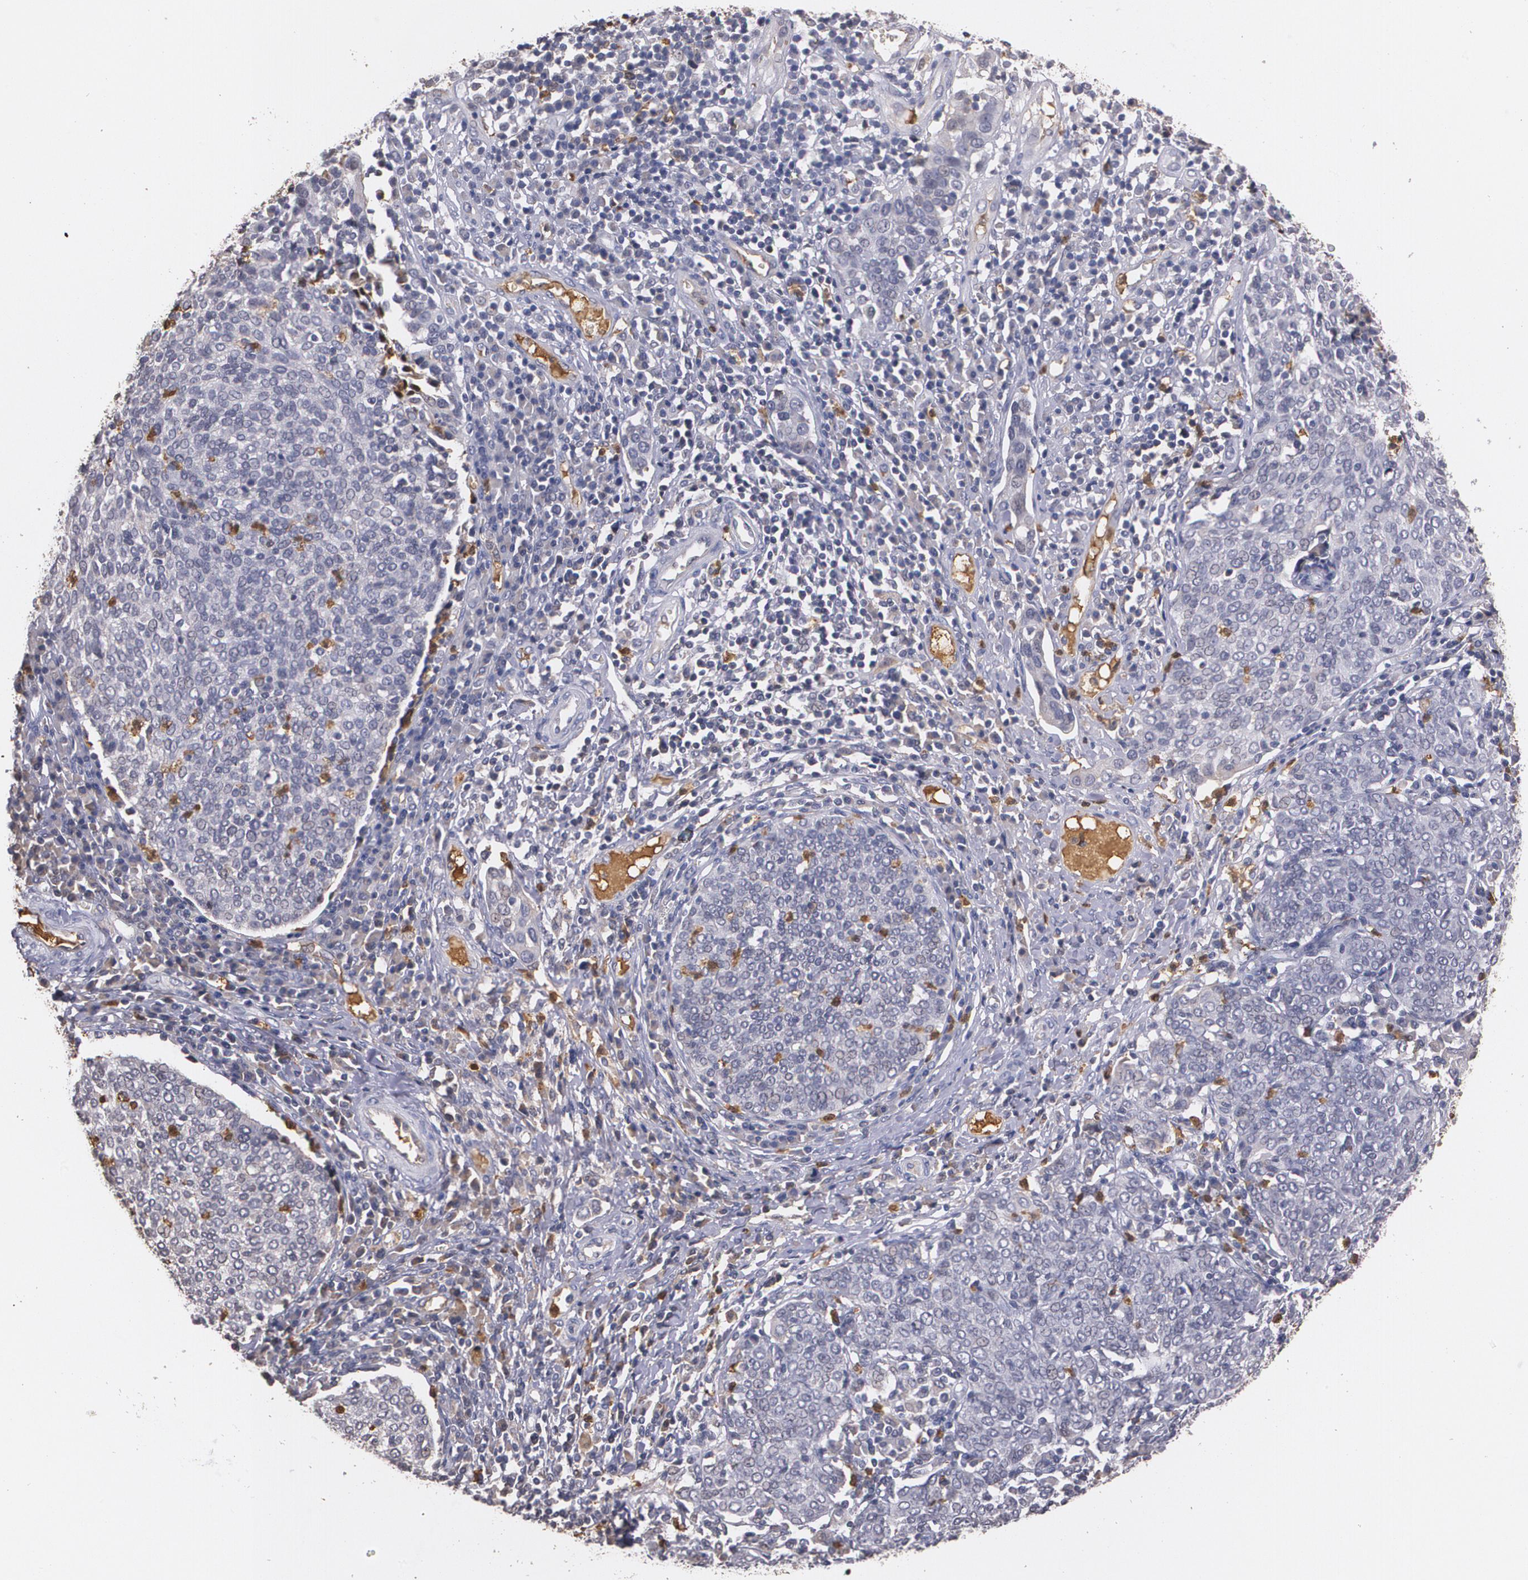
{"staining": {"intensity": "negative", "quantity": "none", "location": "none"}, "tissue": "cervical cancer", "cell_type": "Tumor cells", "image_type": "cancer", "snomed": [{"axis": "morphology", "description": "Squamous cell carcinoma, NOS"}, {"axis": "topography", "description": "Cervix"}], "caption": "Photomicrograph shows no protein staining in tumor cells of cervical squamous cell carcinoma tissue.", "gene": "PTS", "patient": {"sex": "female", "age": 40}}